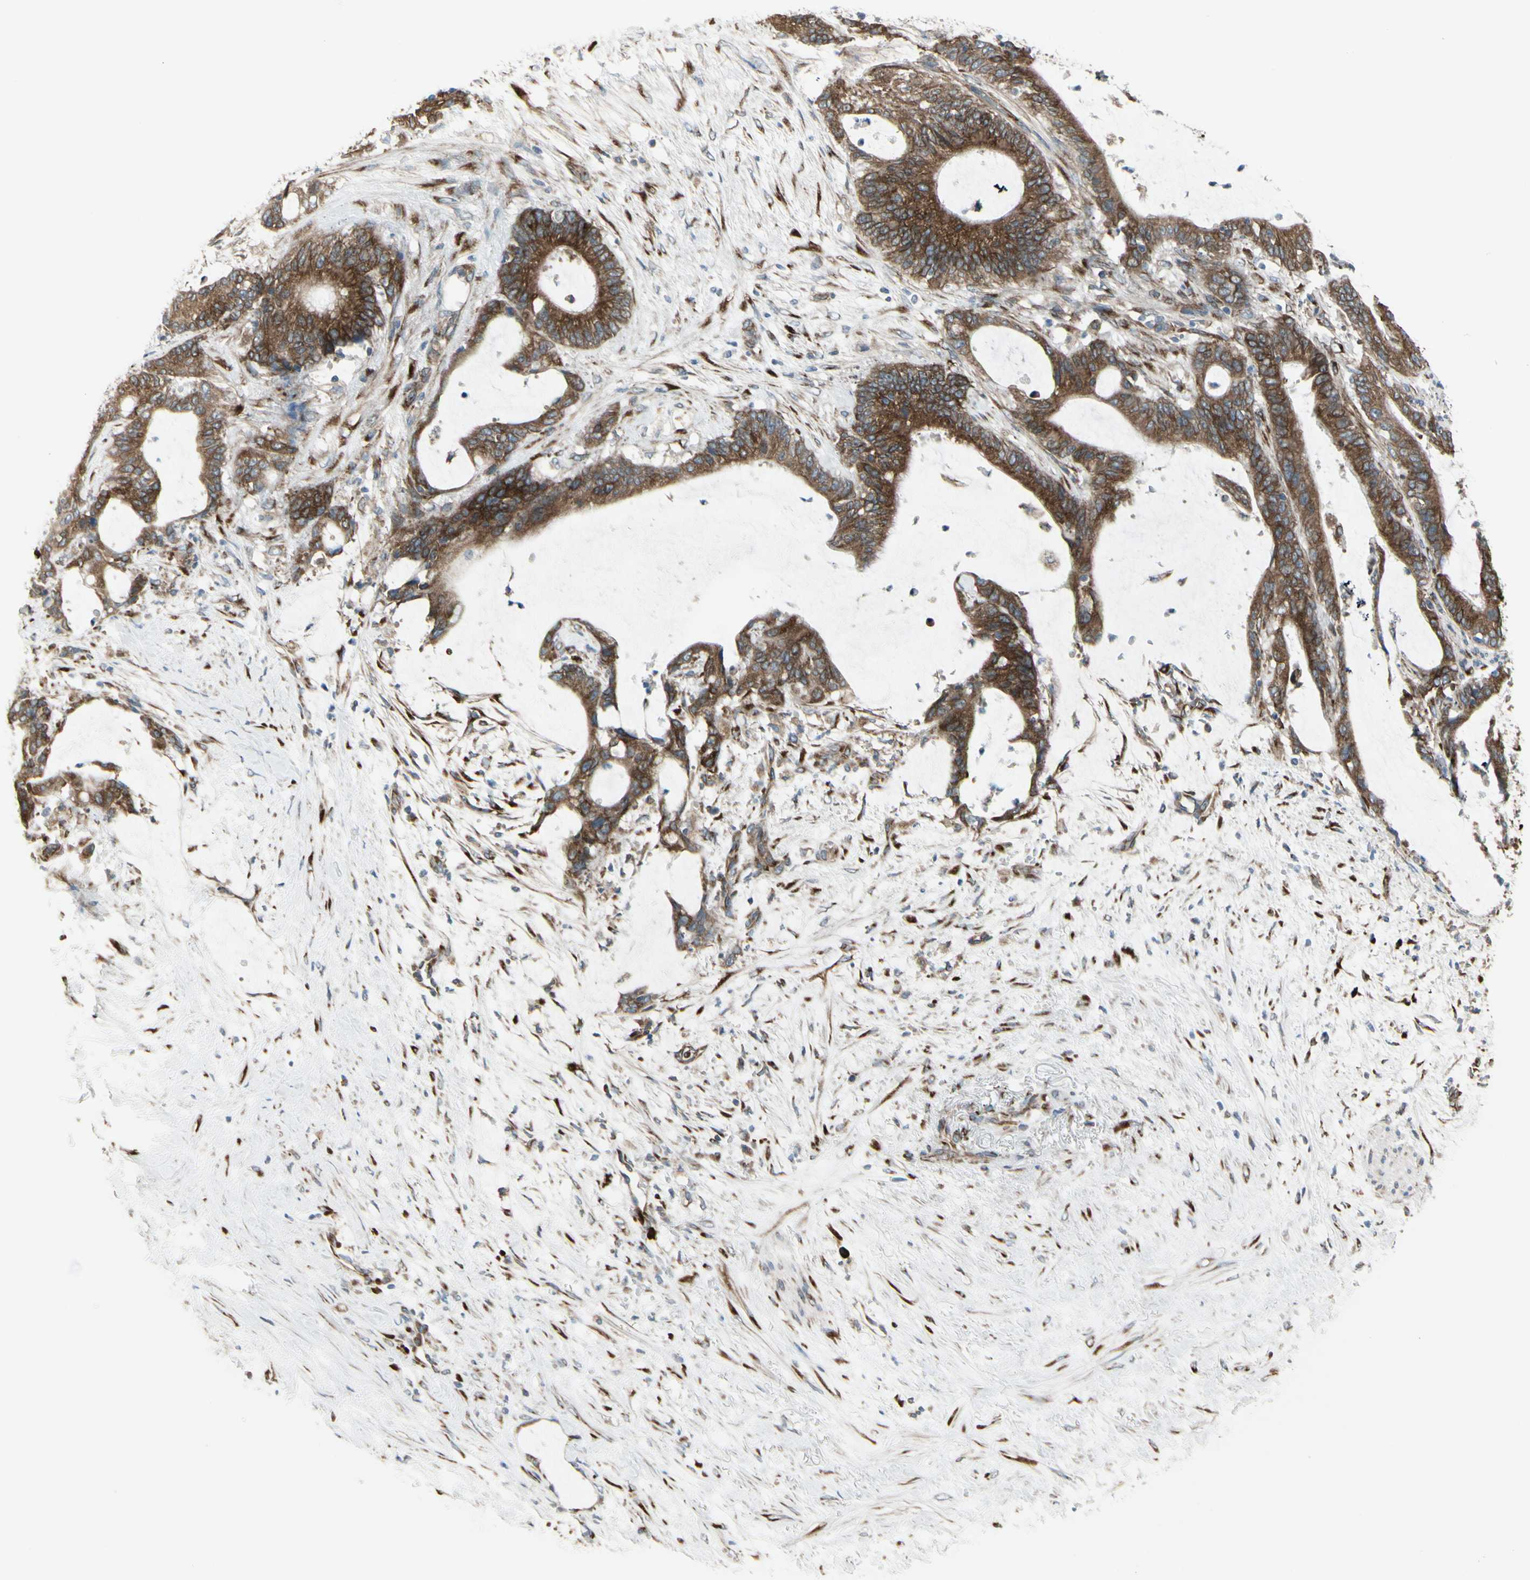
{"staining": {"intensity": "strong", "quantity": ">75%", "location": "cytoplasmic/membranous"}, "tissue": "liver cancer", "cell_type": "Tumor cells", "image_type": "cancer", "snomed": [{"axis": "morphology", "description": "Cholangiocarcinoma"}, {"axis": "topography", "description": "Liver"}], "caption": "Liver cholangiocarcinoma was stained to show a protein in brown. There is high levels of strong cytoplasmic/membranous positivity in approximately >75% of tumor cells.", "gene": "FNDC3A", "patient": {"sex": "female", "age": 73}}